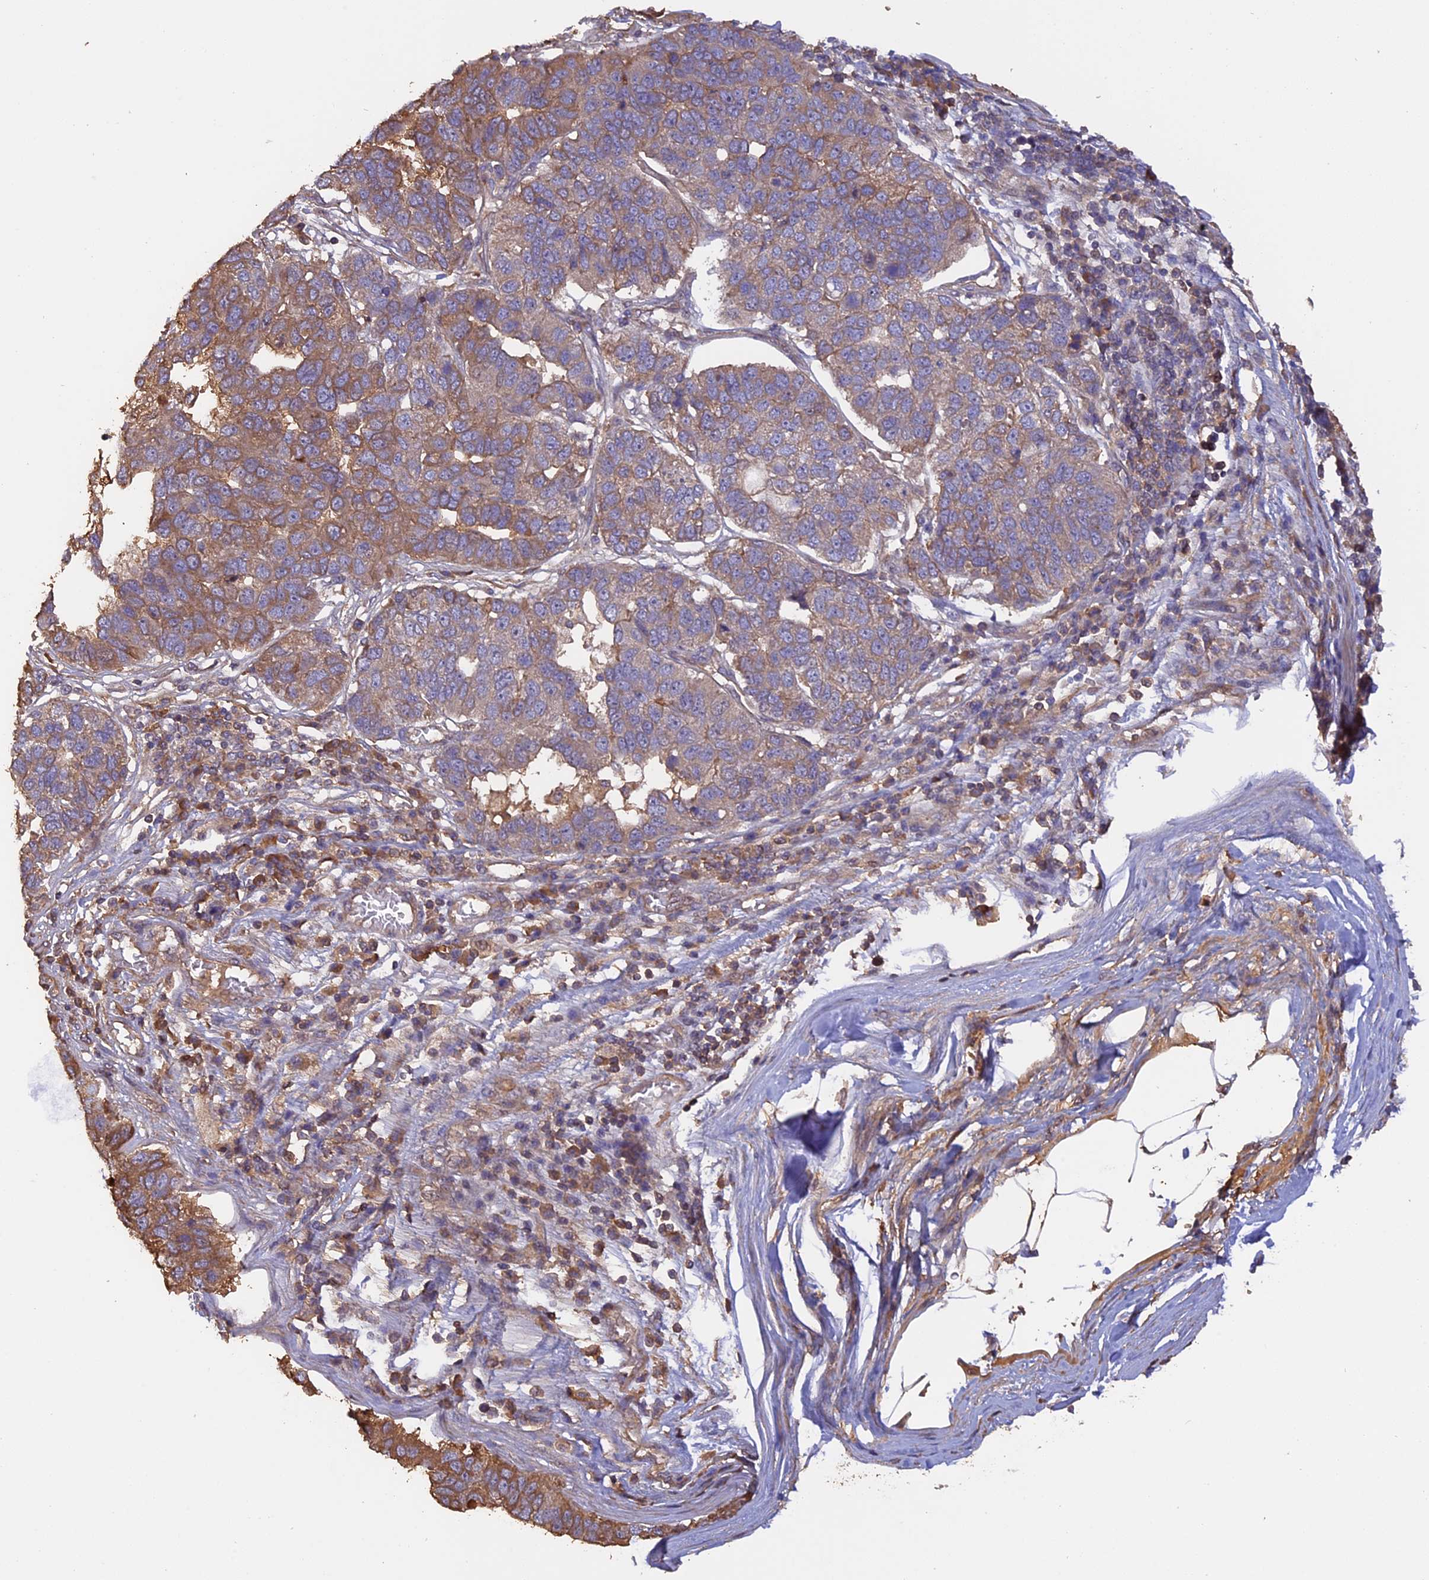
{"staining": {"intensity": "weak", "quantity": "25%-75%", "location": "cytoplasmic/membranous"}, "tissue": "pancreatic cancer", "cell_type": "Tumor cells", "image_type": "cancer", "snomed": [{"axis": "morphology", "description": "Adenocarcinoma, NOS"}, {"axis": "topography", "description": "Pancreas"}], "caption": "Pancreatic cancer (adenocarcinoma) was stained to show a protein in brown. There is low levels of weak cytoplasmic/membranous expression in approximately 25%-75% of tumor cells.", "gene": "RASAL1", "patient": {"sex": "female", "age": 61}}